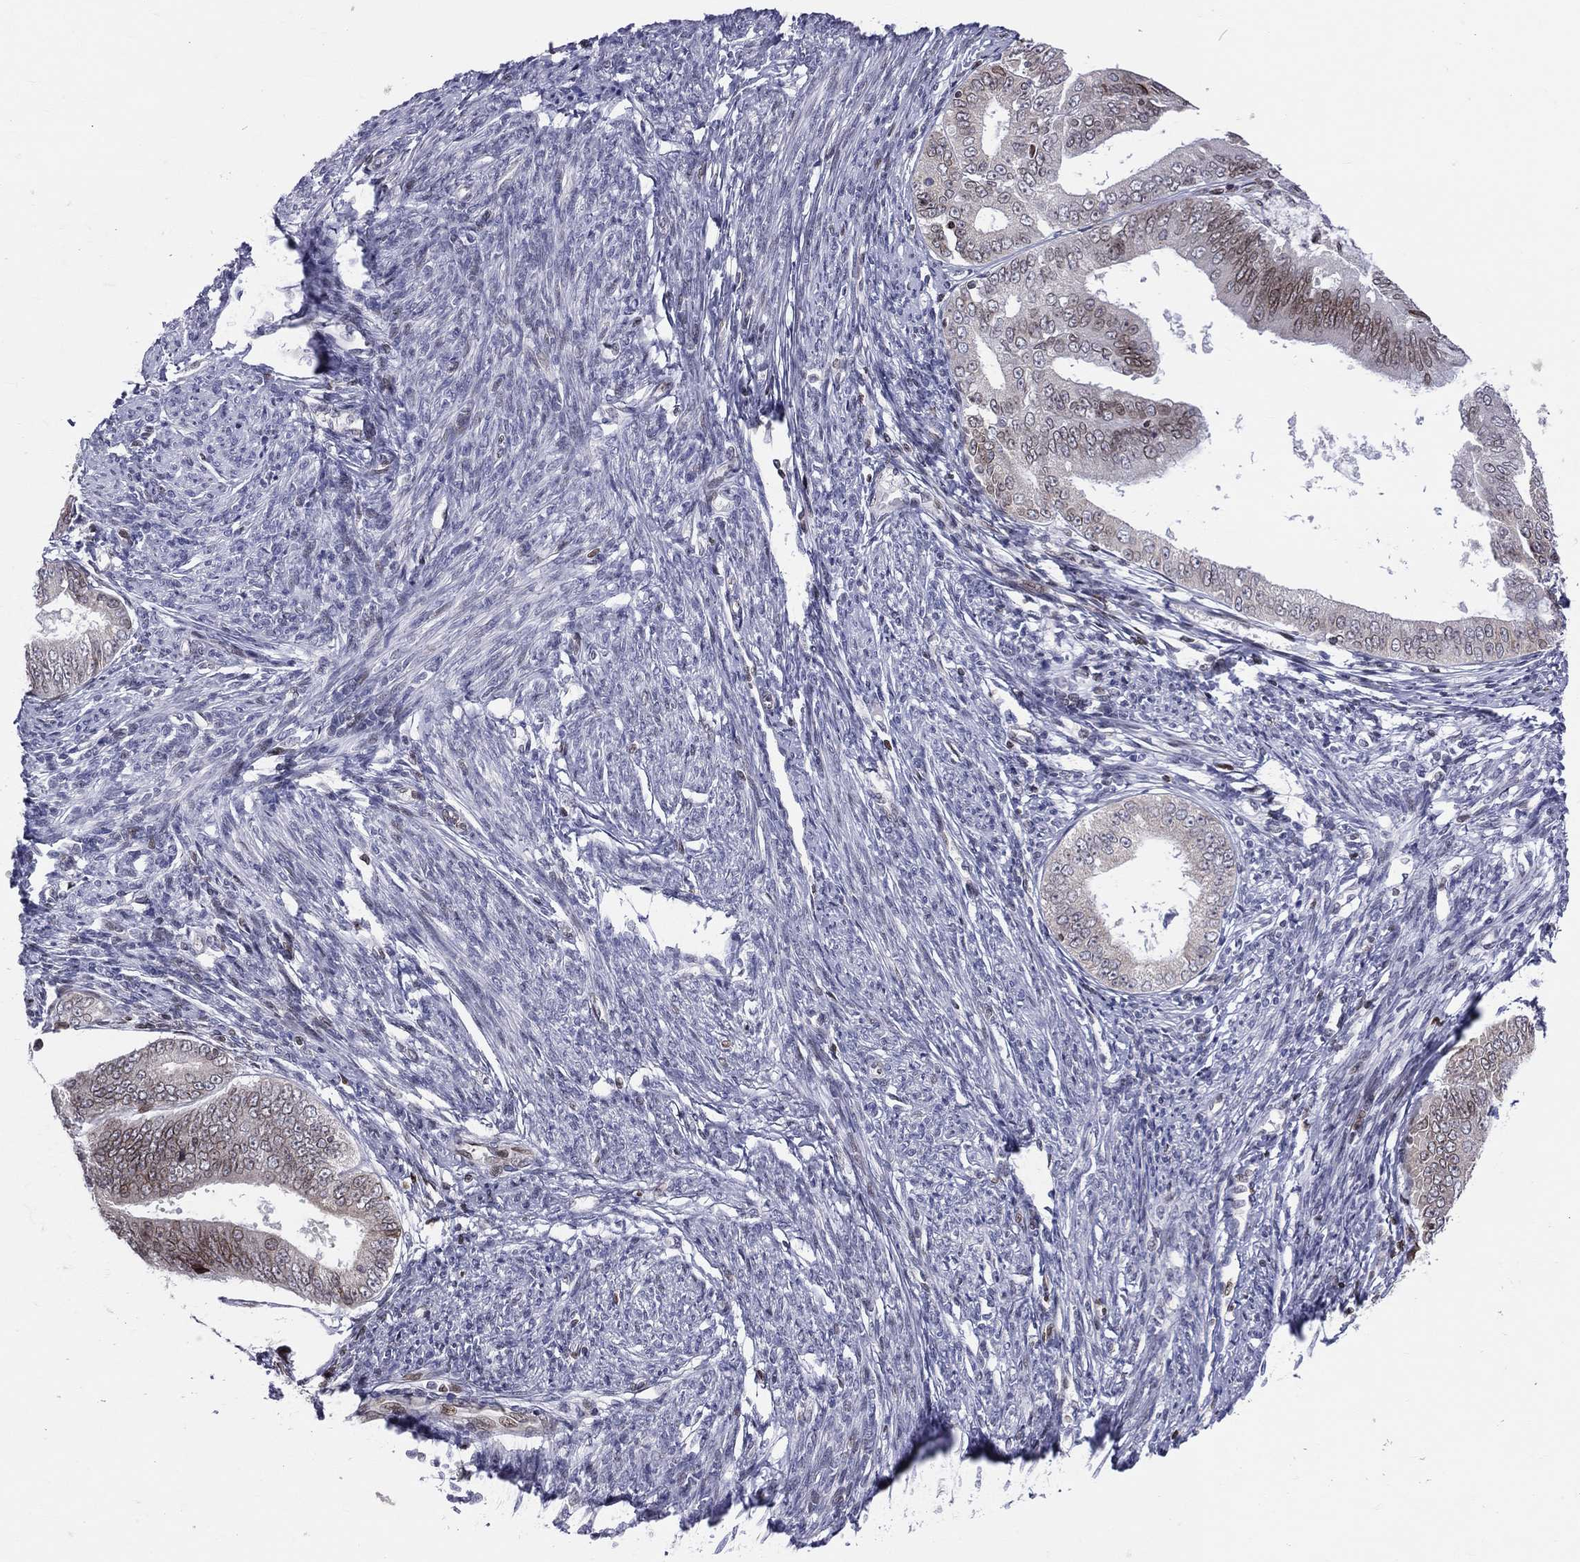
{"staining": {"intensity": "moderate", "quantity": "<25%", "location": "nuclear"}, "tissue": "endometrial cancer", "cell_type": "Tumor cells", "image_type": "cancer", "snomed": [{"axis": "morphology", "description": "Adenocarcinoma, NOS"}, {"axis": "topography", "description": "Endometrium"}], "caption": "Tumor cells demonstrate moderate nuclear staining in approximately <25% of cells in adenocarcinoma (endometrial).", "gene": "DBF4B", "patient": {"sex": "female", "age": 63}}